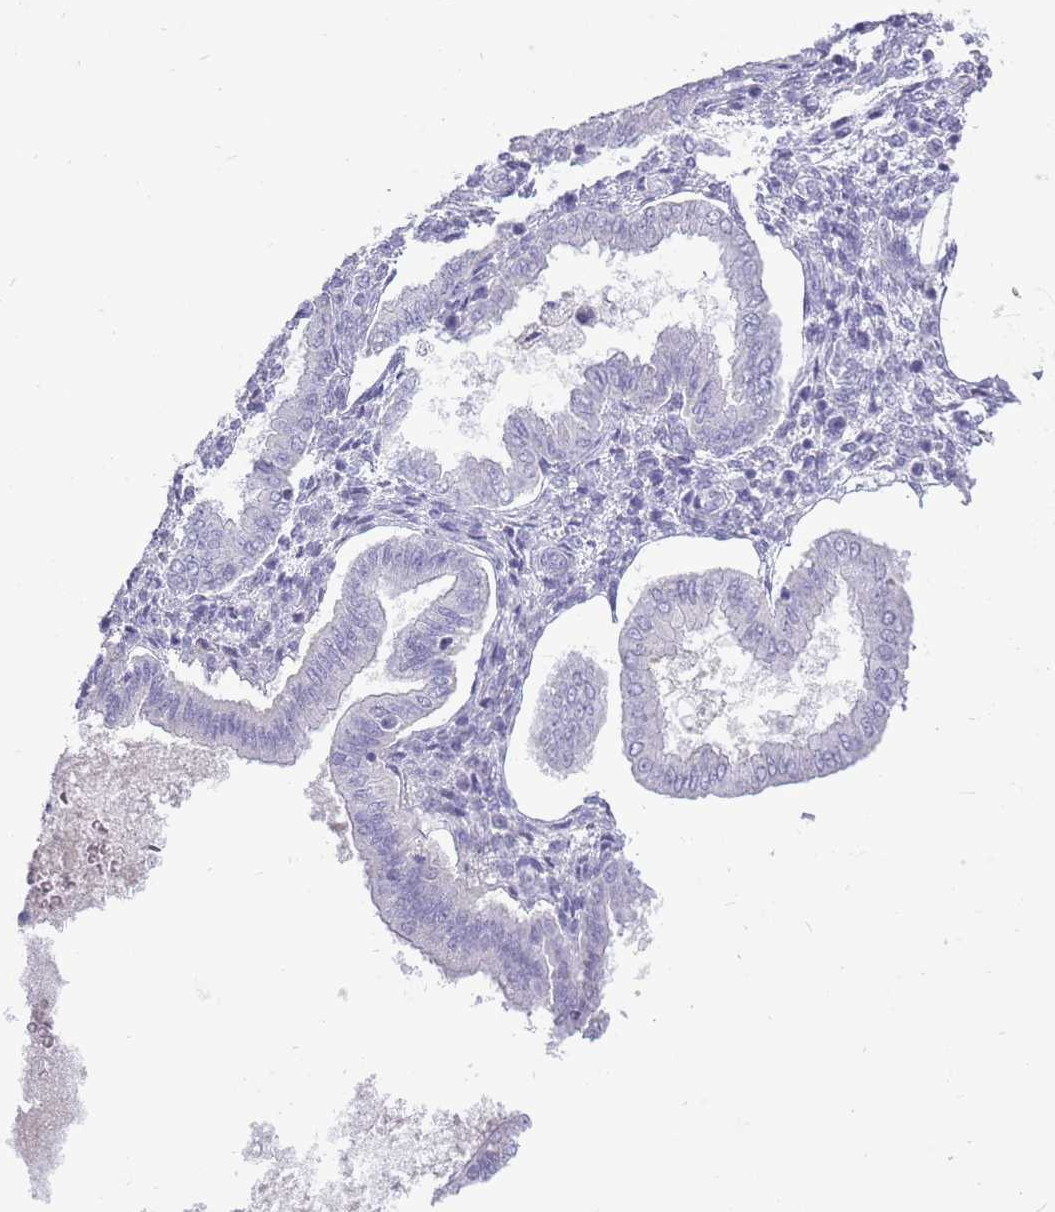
{"staining": {"intensity": "negative", "quantity": "none", "location": "none"}, "tissue": "endometrium", "cell_type": "Cells in endometrial stroma", "image_type": "normal", "snomed": [{"axis": "morphology", "description": "Normal tissue, NOS"}, {"axis": "topography", "description": "Endometrium"}], "caption": "Immunohistochemistry (IHC) of benign human endometrium demonstrates no positivity in cells in endometrial stroma.", "gene": "ZNF425", "patient": {"sex": "female", "age": 24}}